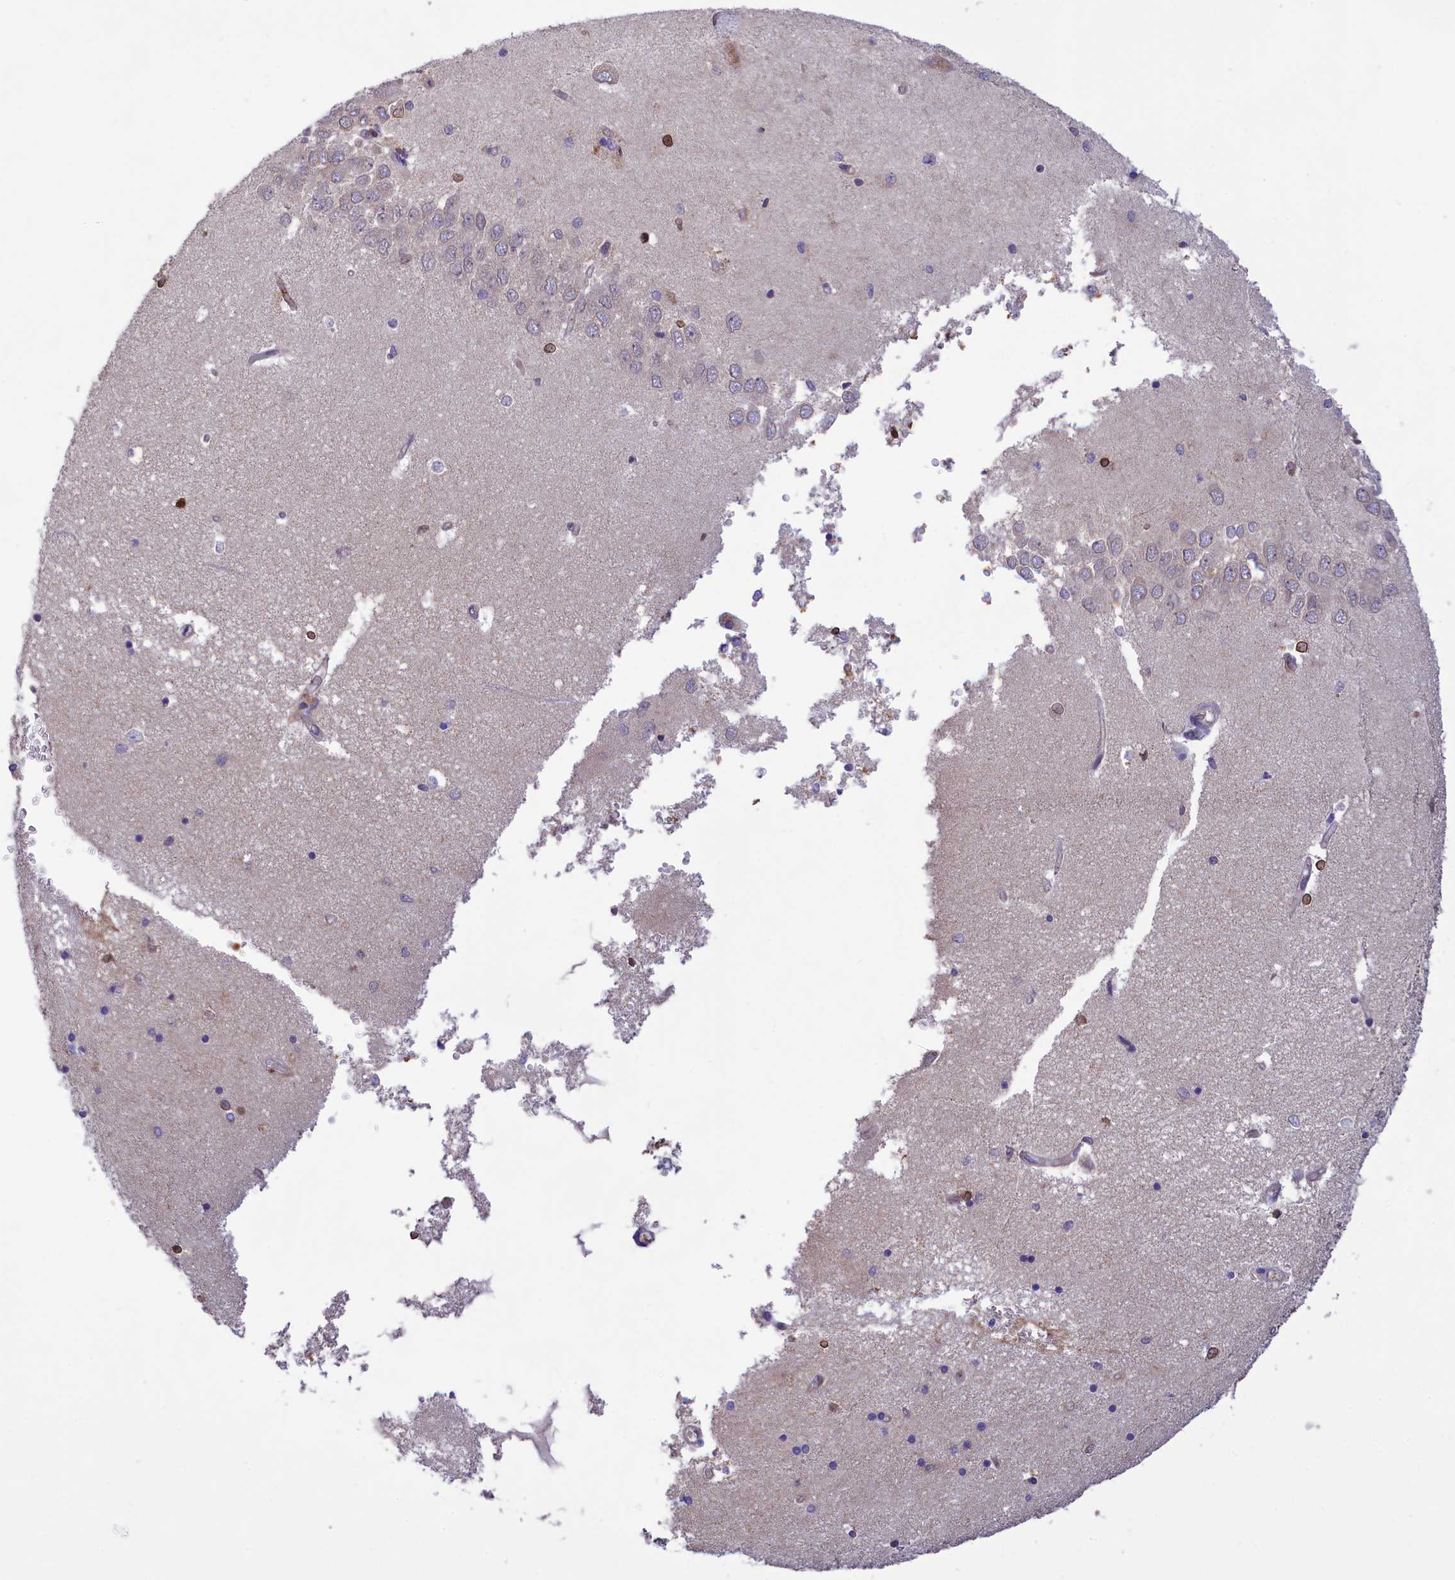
{"staining": {"intensity": "moderate", "quantity": "<25%", "location": "nuclear"}, "tissue": "hippocampus", "cell_type": "Glial cells", "image_type": "normal", "snomed": [{"axis": "morphology", "description": "Normal tissue, NOS"}, {"axis": "topography", "description": "Hippocampus"}], "caption": "A photomicrograph showing moderate nuclear staining in about <25% of glial cells in unremarkable hippocampus, as visualized by brown immunohistochemical staining.", "gene": "PKHD1L1", "patient": {"sex": "male", "age": 45}}